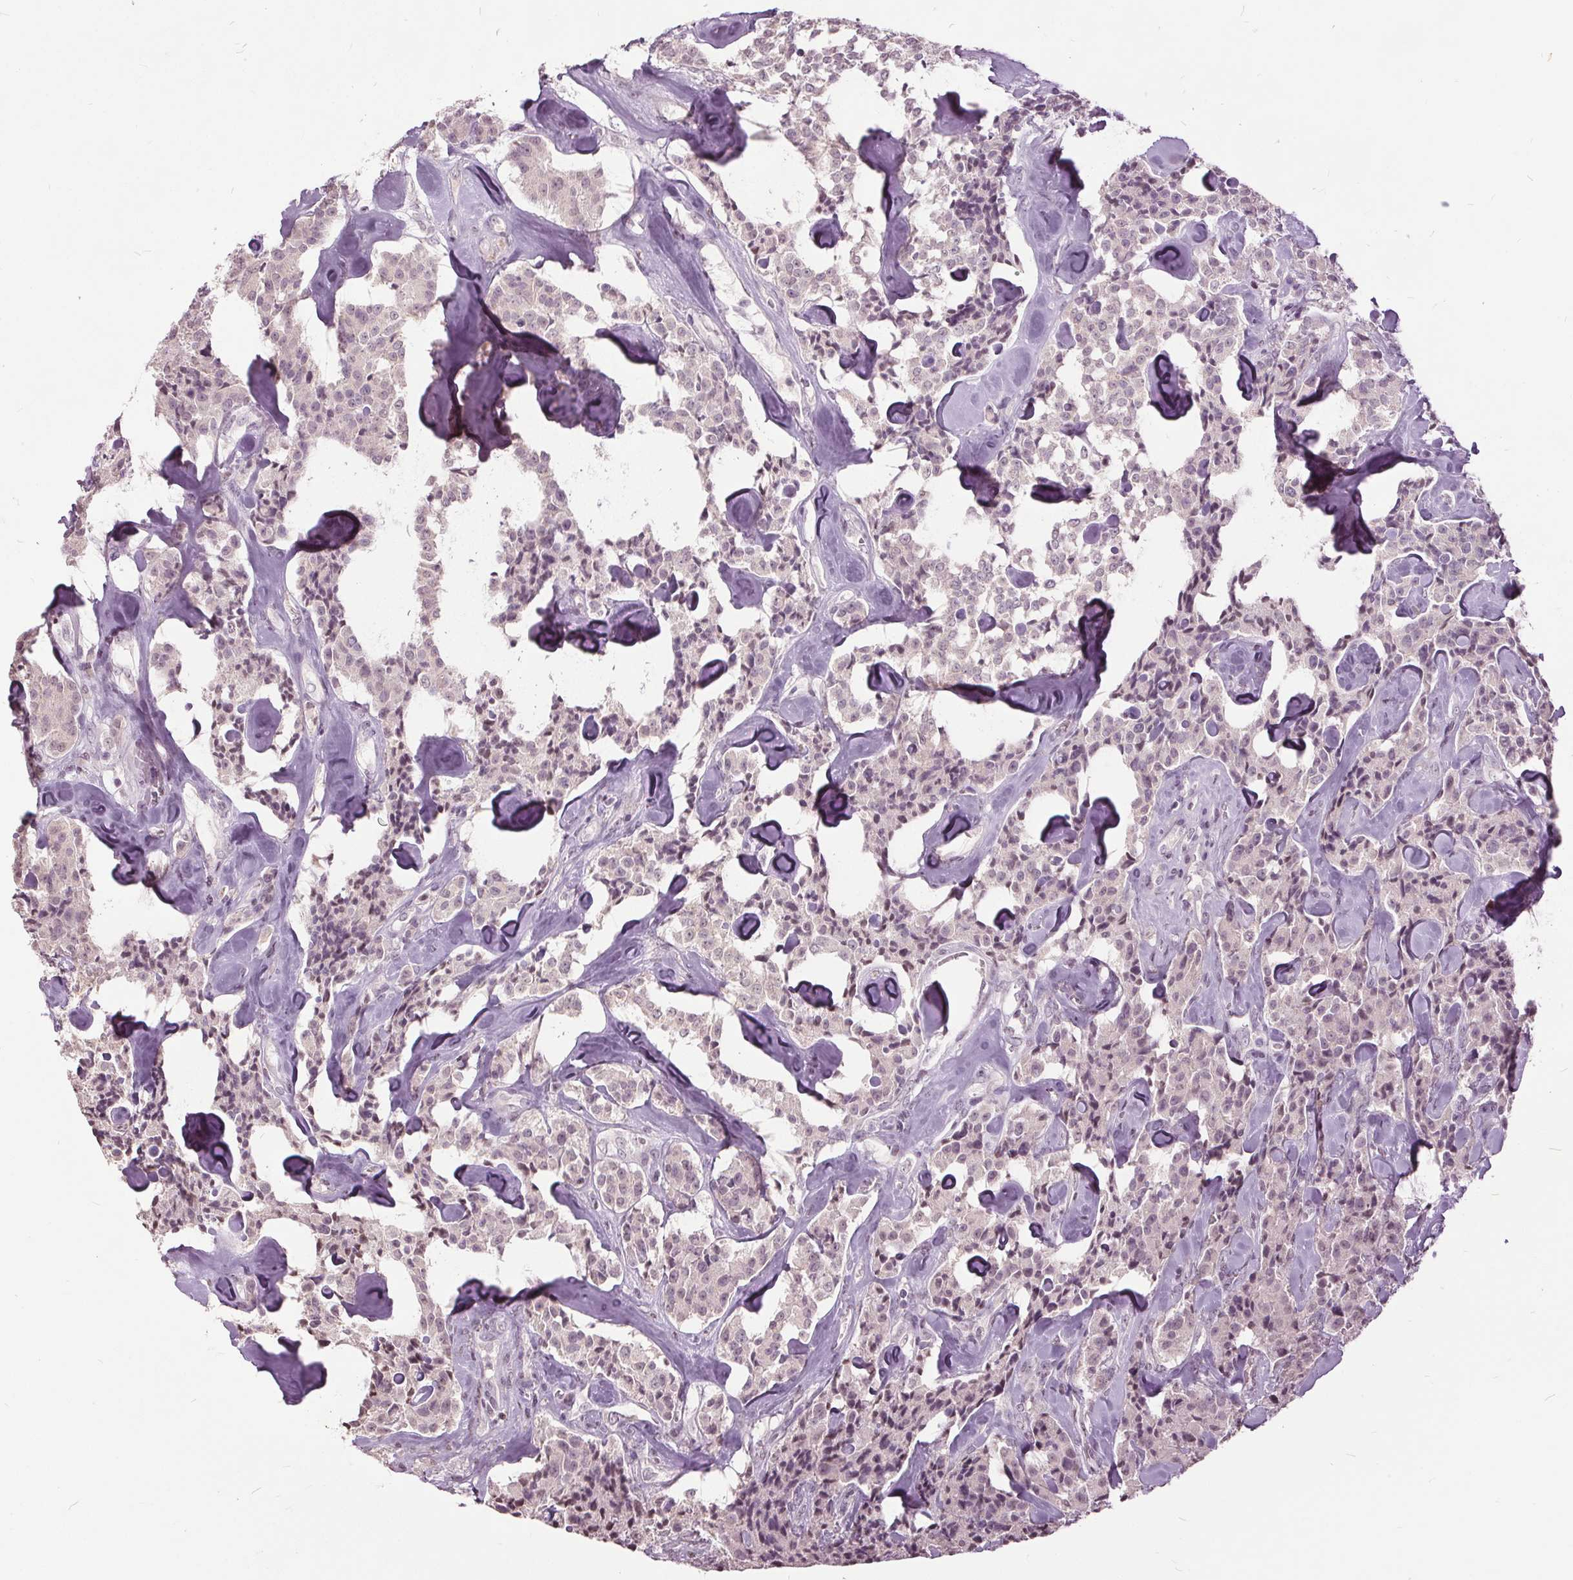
{"staining": {"intensity": "negative", "quantity": "none", "location": "none"}, "tissue": "carcinoid", "cell_type": "Tumor cells", "image_type": "cancer", "snomed": [{"axis": "morphology", "description": "Carcinoid, malignant, NOS"}, {"axis": "topography", "description": "Pancreas"}], "caption": "There is no significant expression in tumor cells of carcinoid.", "gene": "CXCL16", "patient": {"sex": "male", "age": 41}}